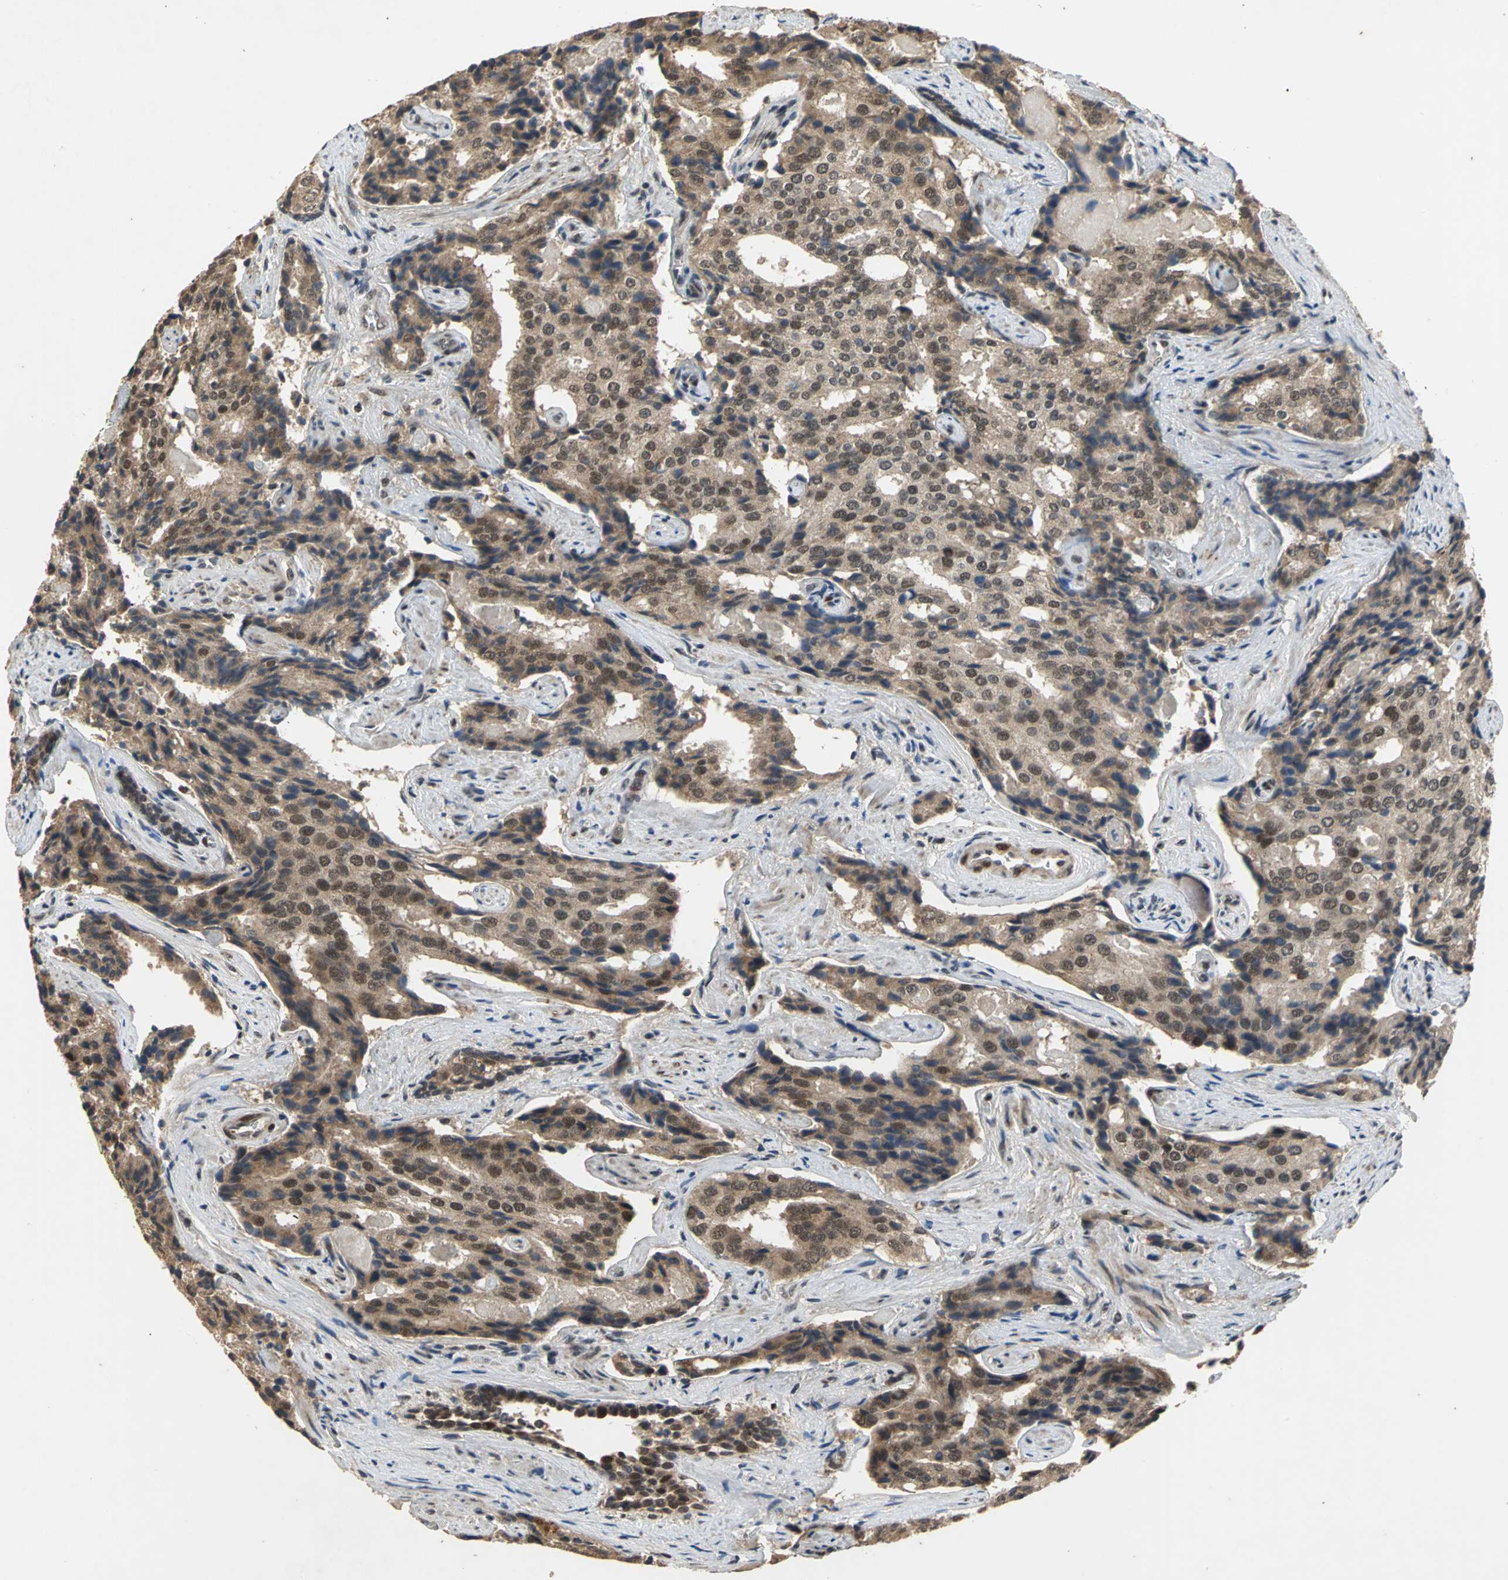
{"staining": {"intensity": "moderate", "quantity": ">75%", "location": "cytoplasmic/membranous"}, "tissue": "prostate cancer", "cell_type": "Tumor cells", "image_type": "cancer", "snomed": [{"axis": "morphology", "description": "Adenocarcinoma, High grade"}, {"axis": "topography", "description": "Prostate"}], "caption": "Prostate cancer stained with a protein marker exhibits moderate staining in tumor cells.", "gene": "NOTCH3", "patient": {"sex": "male", "age": 58}}